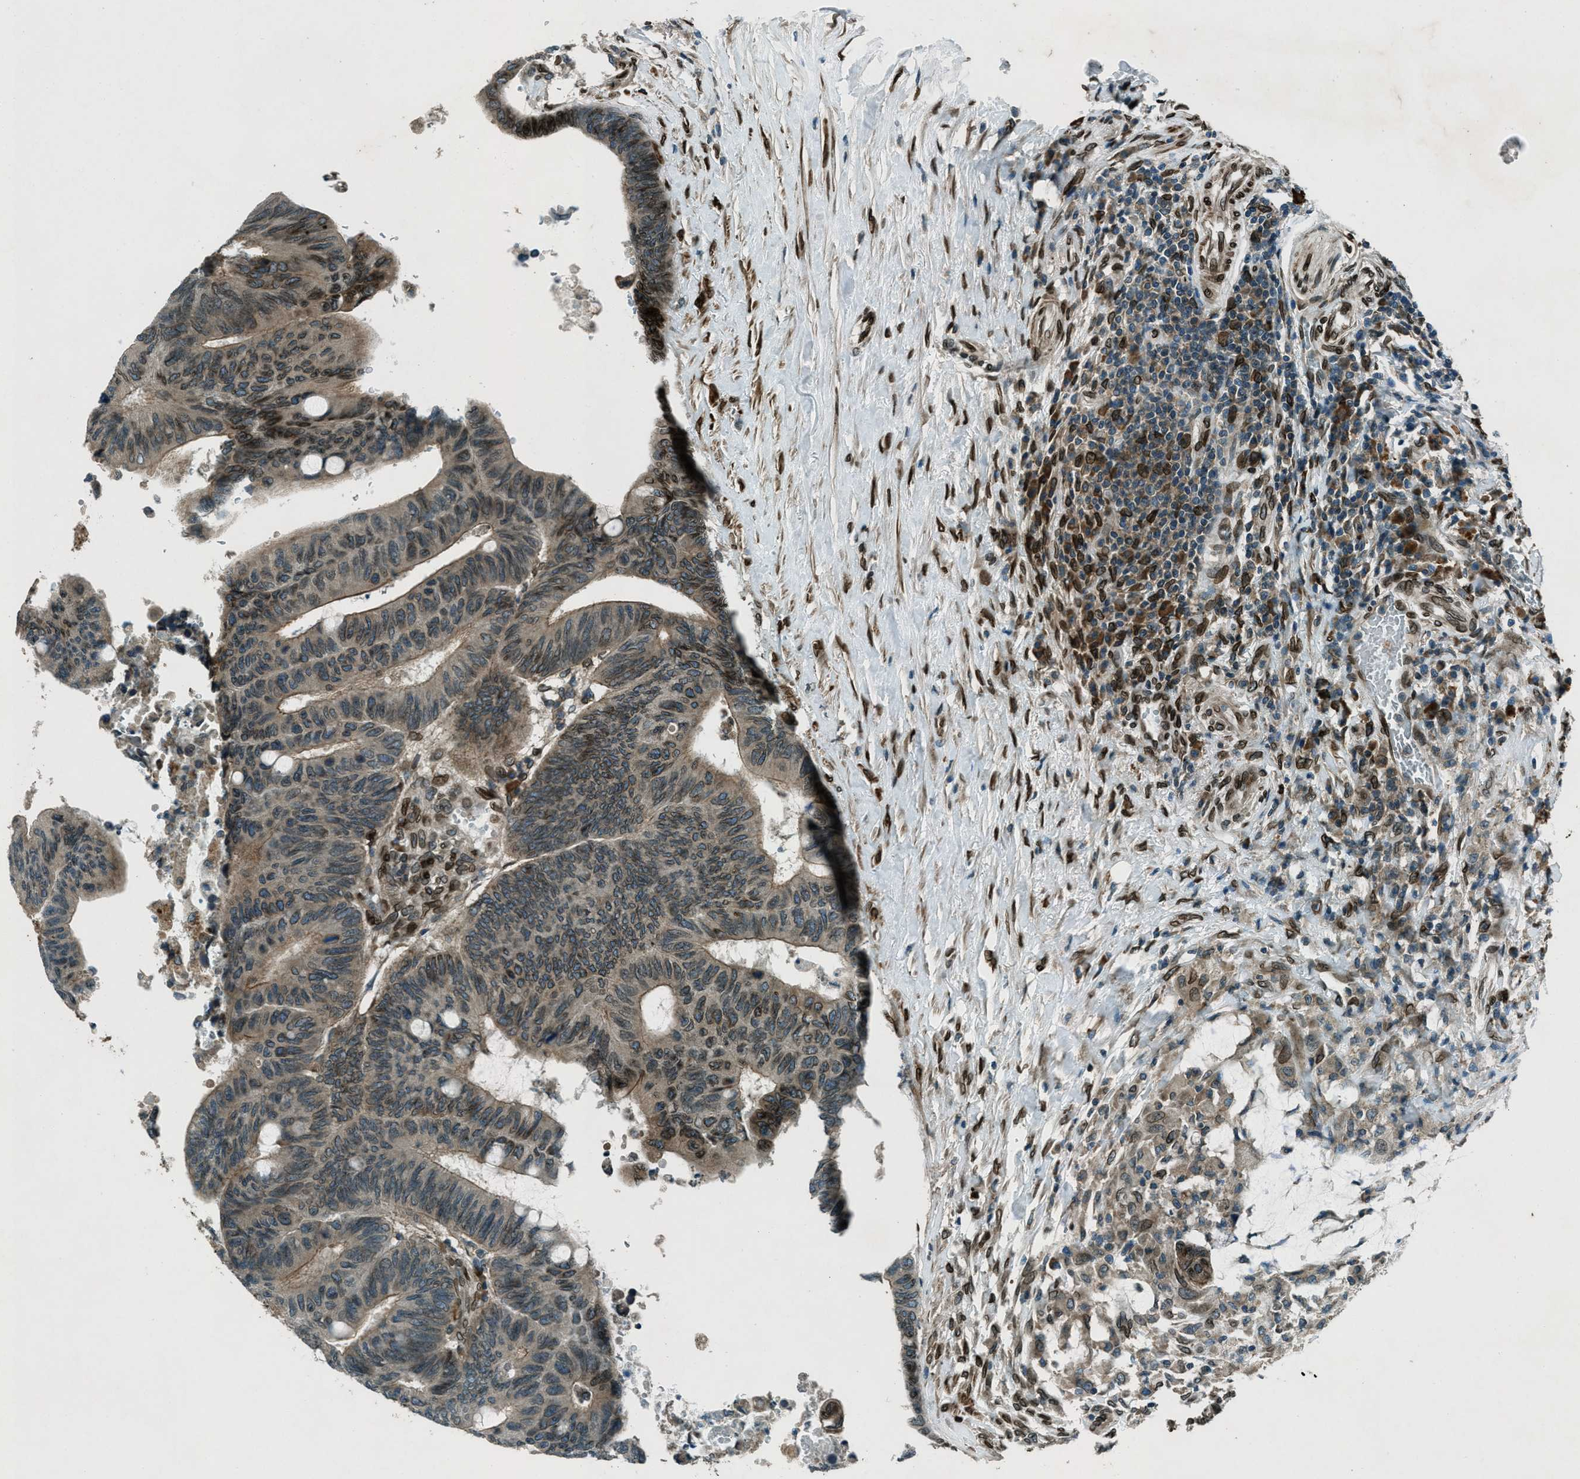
{"staining": {"intensity": "moderate", "quantity": "25%-75%", "location": "cytoplasmic/membranous,nuclear"}, "tissue": "colorectal cancer", "cell_type": "Tumor cells", "image_type": "cancer", "snomed": [{"axis": "morphology", "description": "Normal tissue, NOS"}, {"axis": "morphology", "description": "Adenocarcinoma, NOS"}, {"axis": "topography", "description": "Rectum"}, {"axis": "topography", "description": "Peripheral nerve tissue"}], "caption": "Immunohistochemistry (IHC) histopathology image of neoplastic tissue: human colorectal adenocarcinoma stained using IHC demonstrates medium levels of moderate protein expression localized specifically in the cytoplasmic/membranous and nuclear of tumor cells, appearing as a cytoplasmic/membranous and nuclear brown color.", "gene": "LEMD2", "patient": {"sex": "male", "age": 92}}